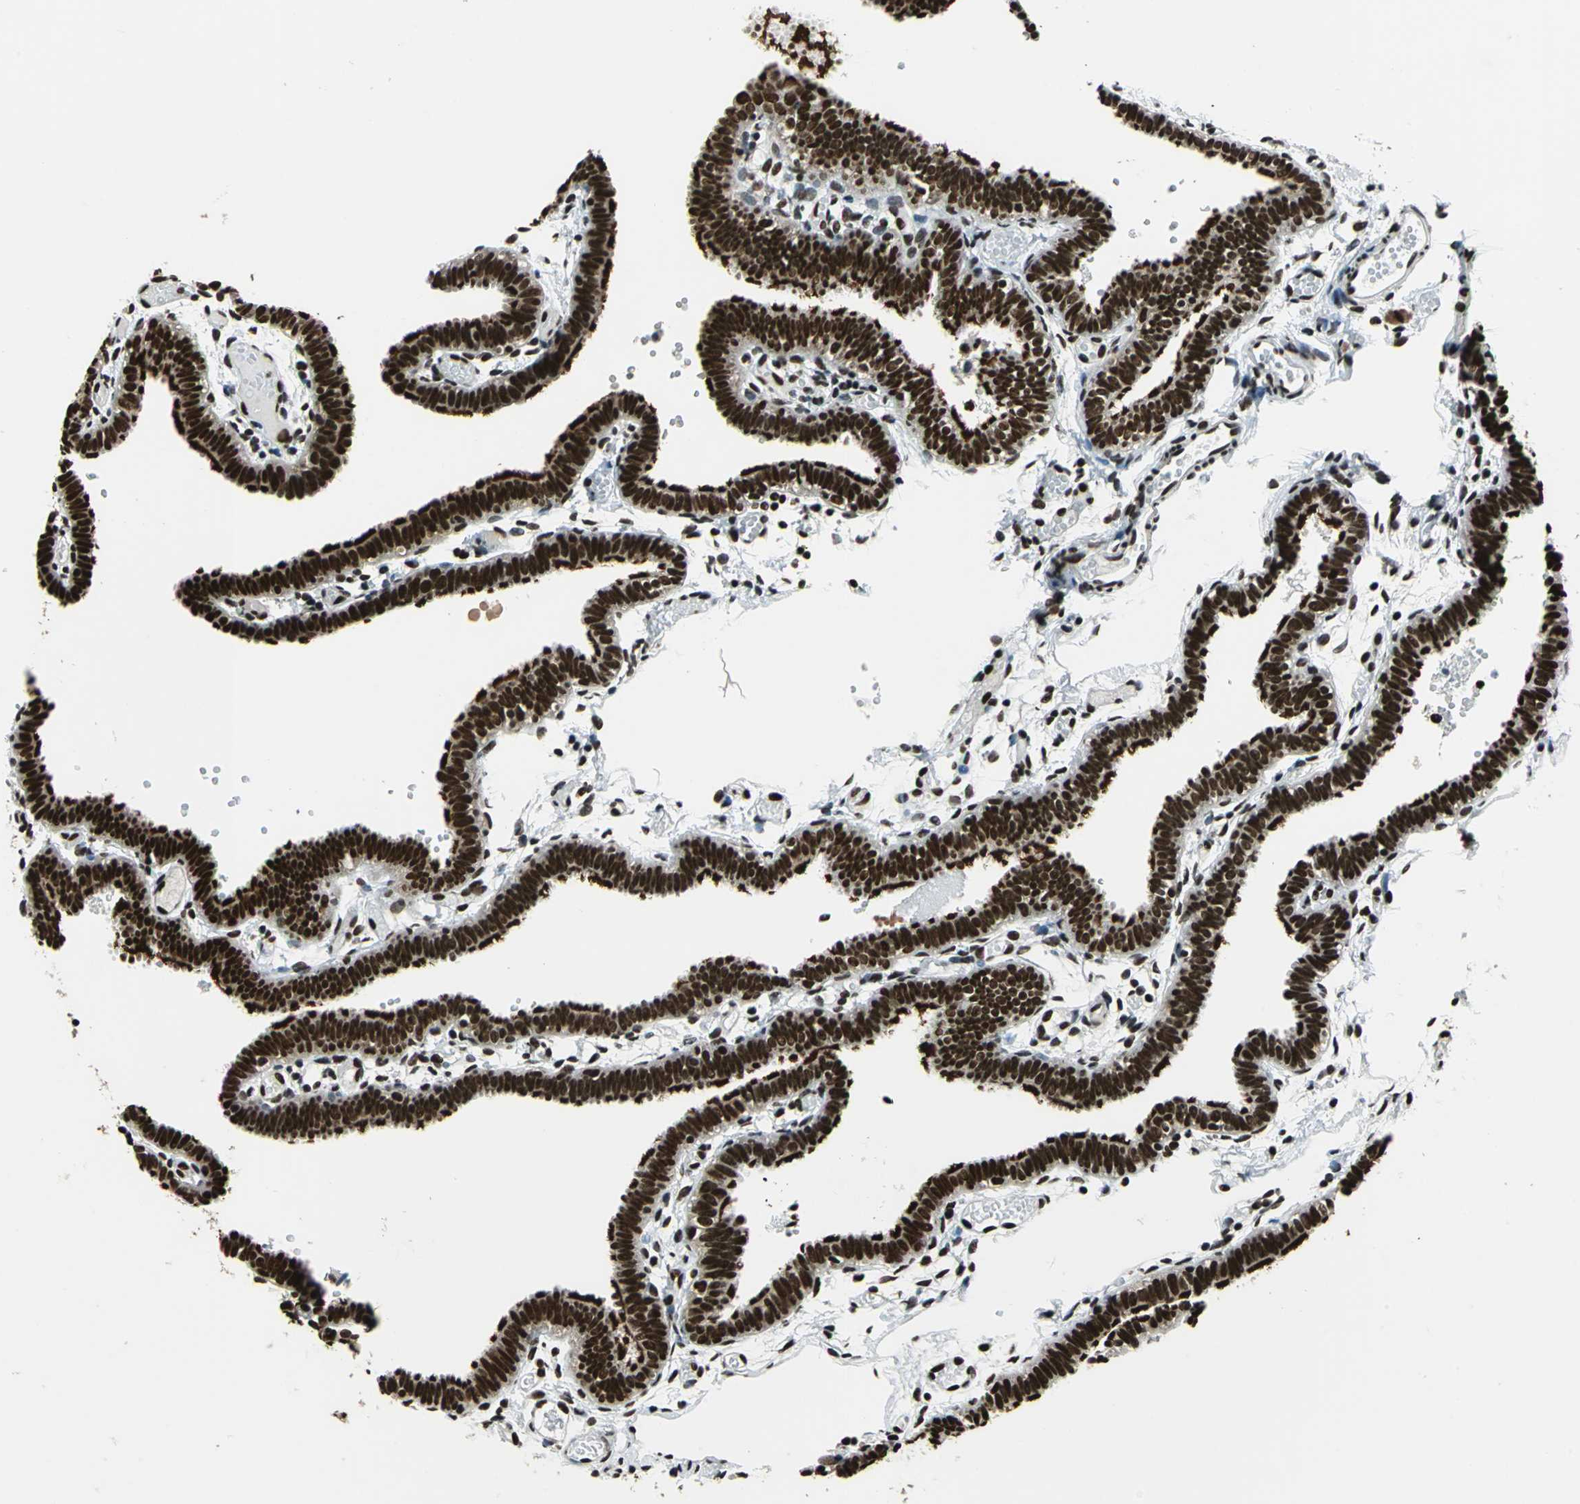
{"staining": {"intensity": "strong", "quantity": ">75%", "location": "nuclear"}, "tissue": "fallopian tube", "cell_type": "Glandular cells", "image_type": "normal", "snomed": [{"axis": "morphology", "description": "Normal tissue, NOS"}, {"axis": "topography", "description": "Fallopian tube"}], "caption": "Immunohistochemistry (IHC) staining of normal fallopian tube, which reveals high levels of strong nuclear staining in about >75% of glandular cells indicating strong nuclear protein positivity. The staining was performed using DAB (3,3'-diaminobenzidine) (brown) for protein detection and nuclei were counterstained in hematoxylin (blue).", "gene": "BCLAF1", "patient": {"sex": "female", "age": 29}}